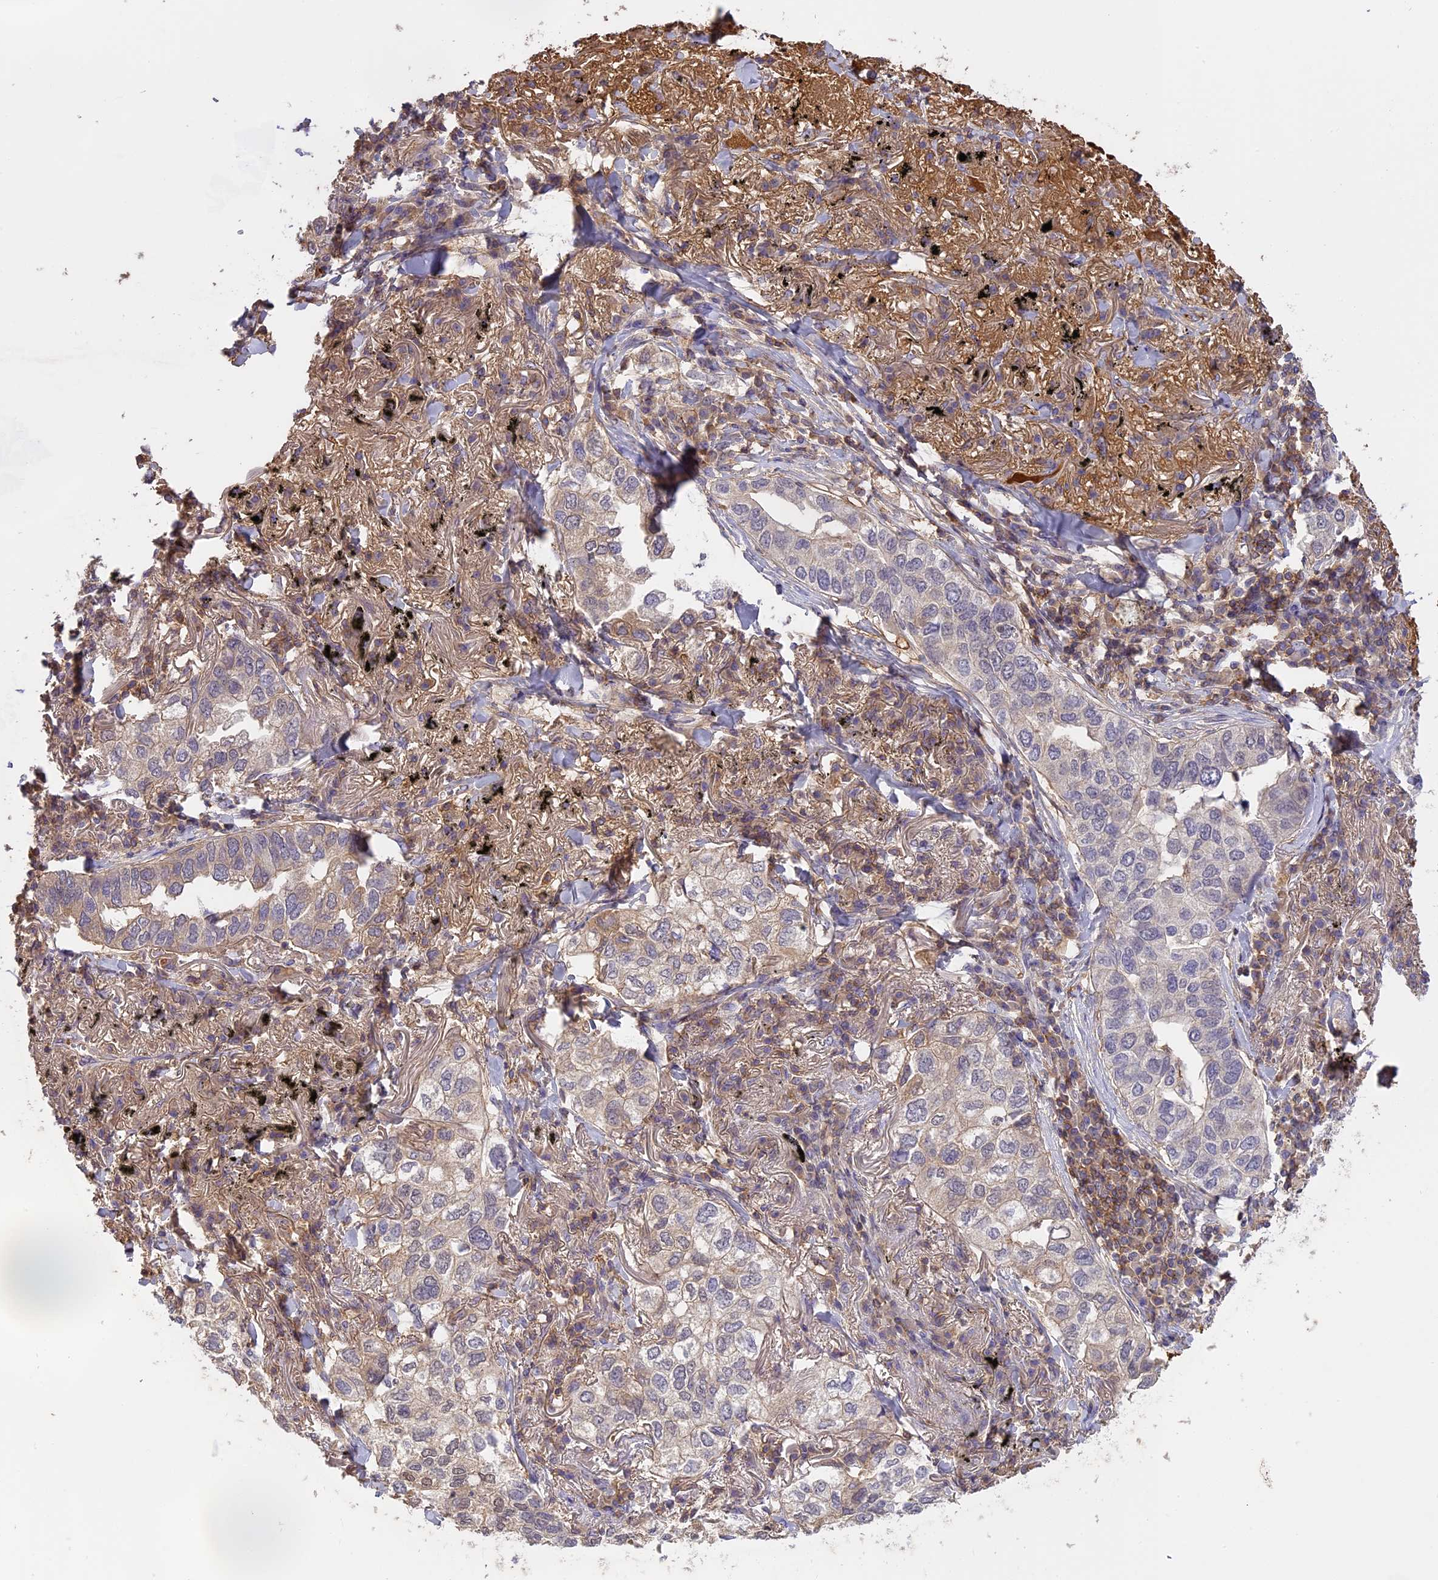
{"staining": {"intensity": "weak", "quantity": "<25%", "location": "cytoplasmic/membranous"}, "tissue": "lung cancer", "cell_type": "Tumor cells", "image_type": "cancer", "snomed": [{"axis": "morphology", "description": "Adenocarcinoma, NOS"}, {"axis": "topography", "description": "Lung"}], "caption": "High power microscopy image of an immunohistochemistry (IHC) histopathology image of lung cancer (adenocarcinoma), revealing no significant expression in tumor cells.", "gene": "CFAP119", "patient": {"sex": "male", "age": 65}}